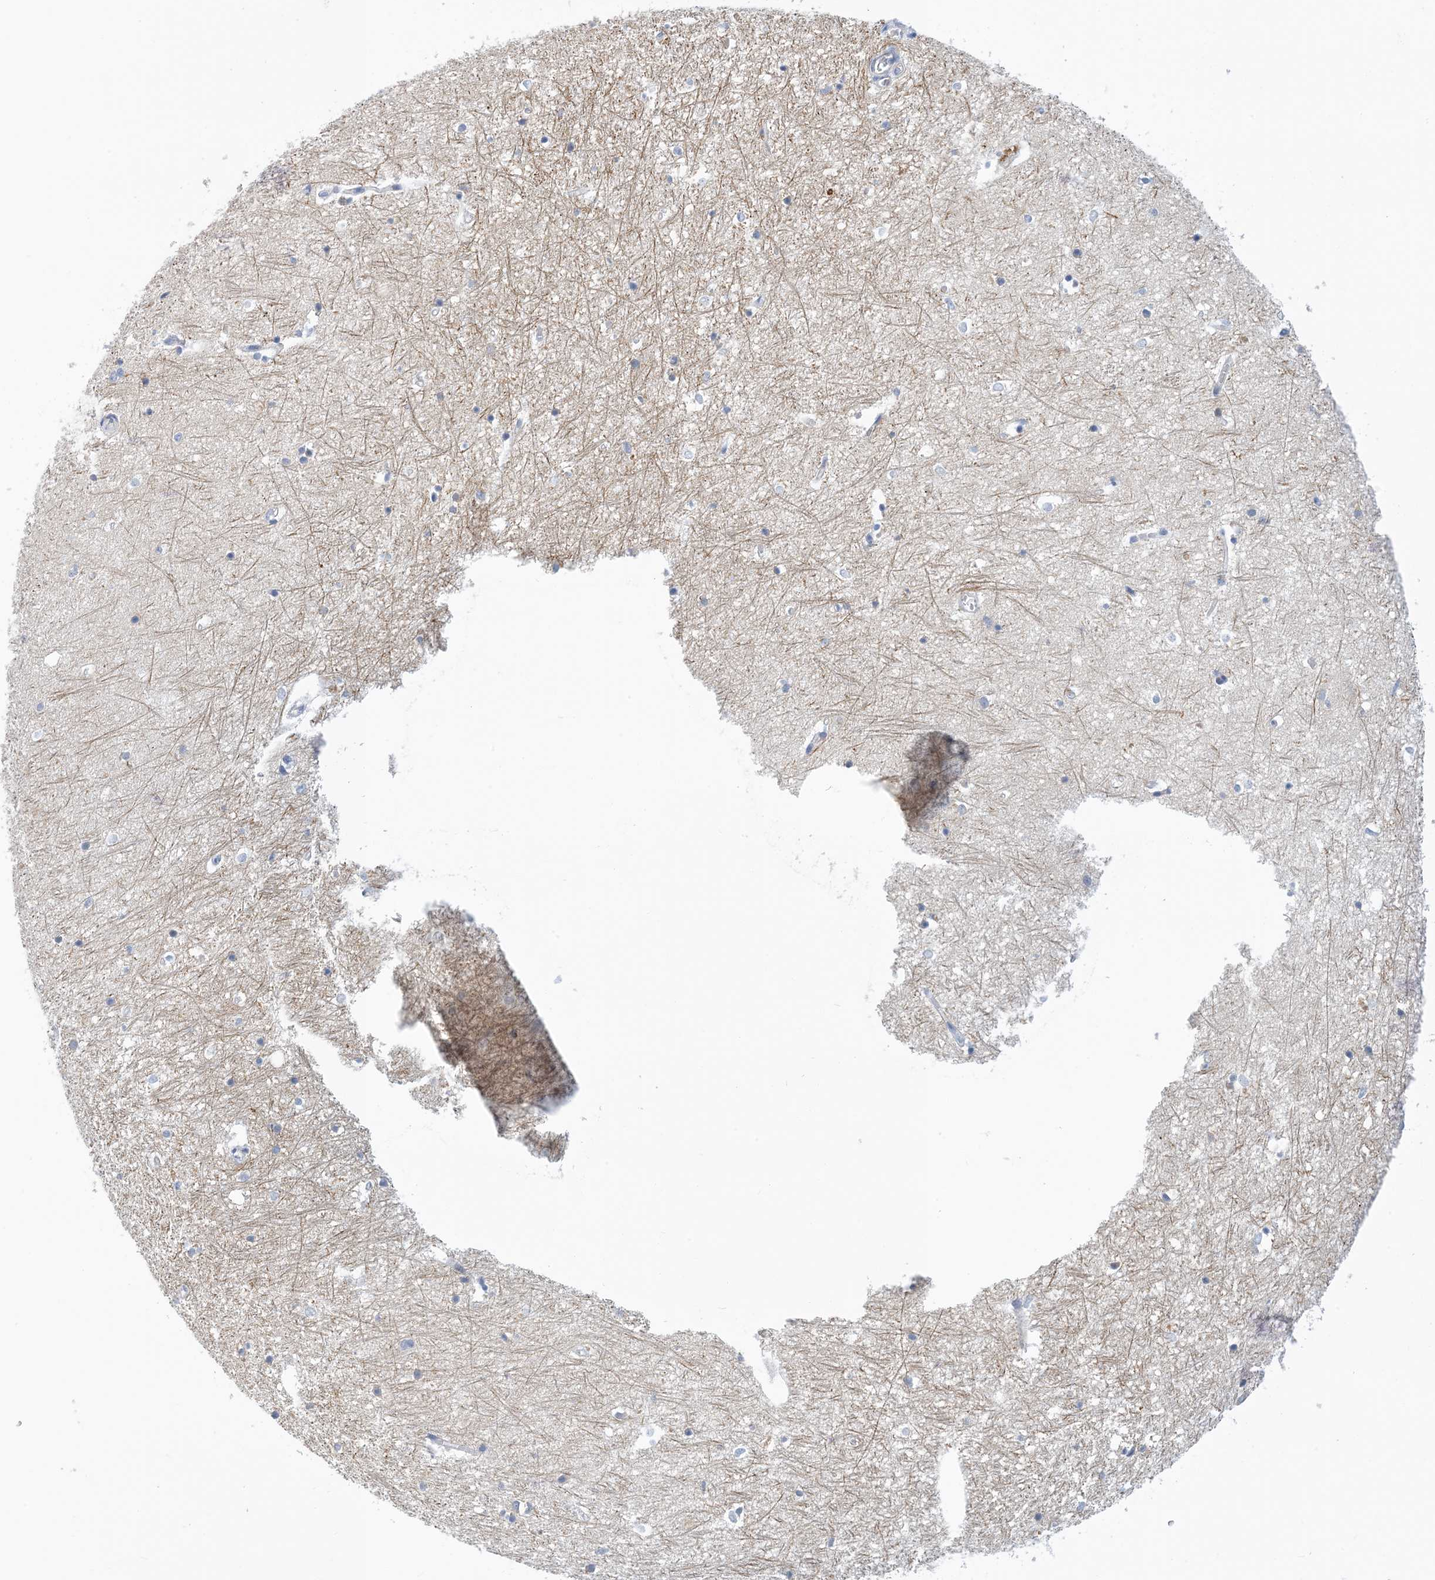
{"staining": {"intensity": "negative", "quantity": "none", "location": "none"}, "tissue": "hippocampus", "cell_type": "Glial cells", "image_type": "normal", "snomed": [{"axis": "morphology", "description": "Normal tissue, NOS"}, {"axis": "topography", "description": "Hippocampus"}], "caption": "IHC image of benign hippocampus: human hippocampus stained with DAB (3,3'-diaminobenzidine) reveals no significant protein expression in glial cells. The staining is performed using DAB brown chromogen with nuclei counter-stained in using hematoxylin.", "gene": "PCDHA2", "patient": {"sex": "female", "age": 64}}